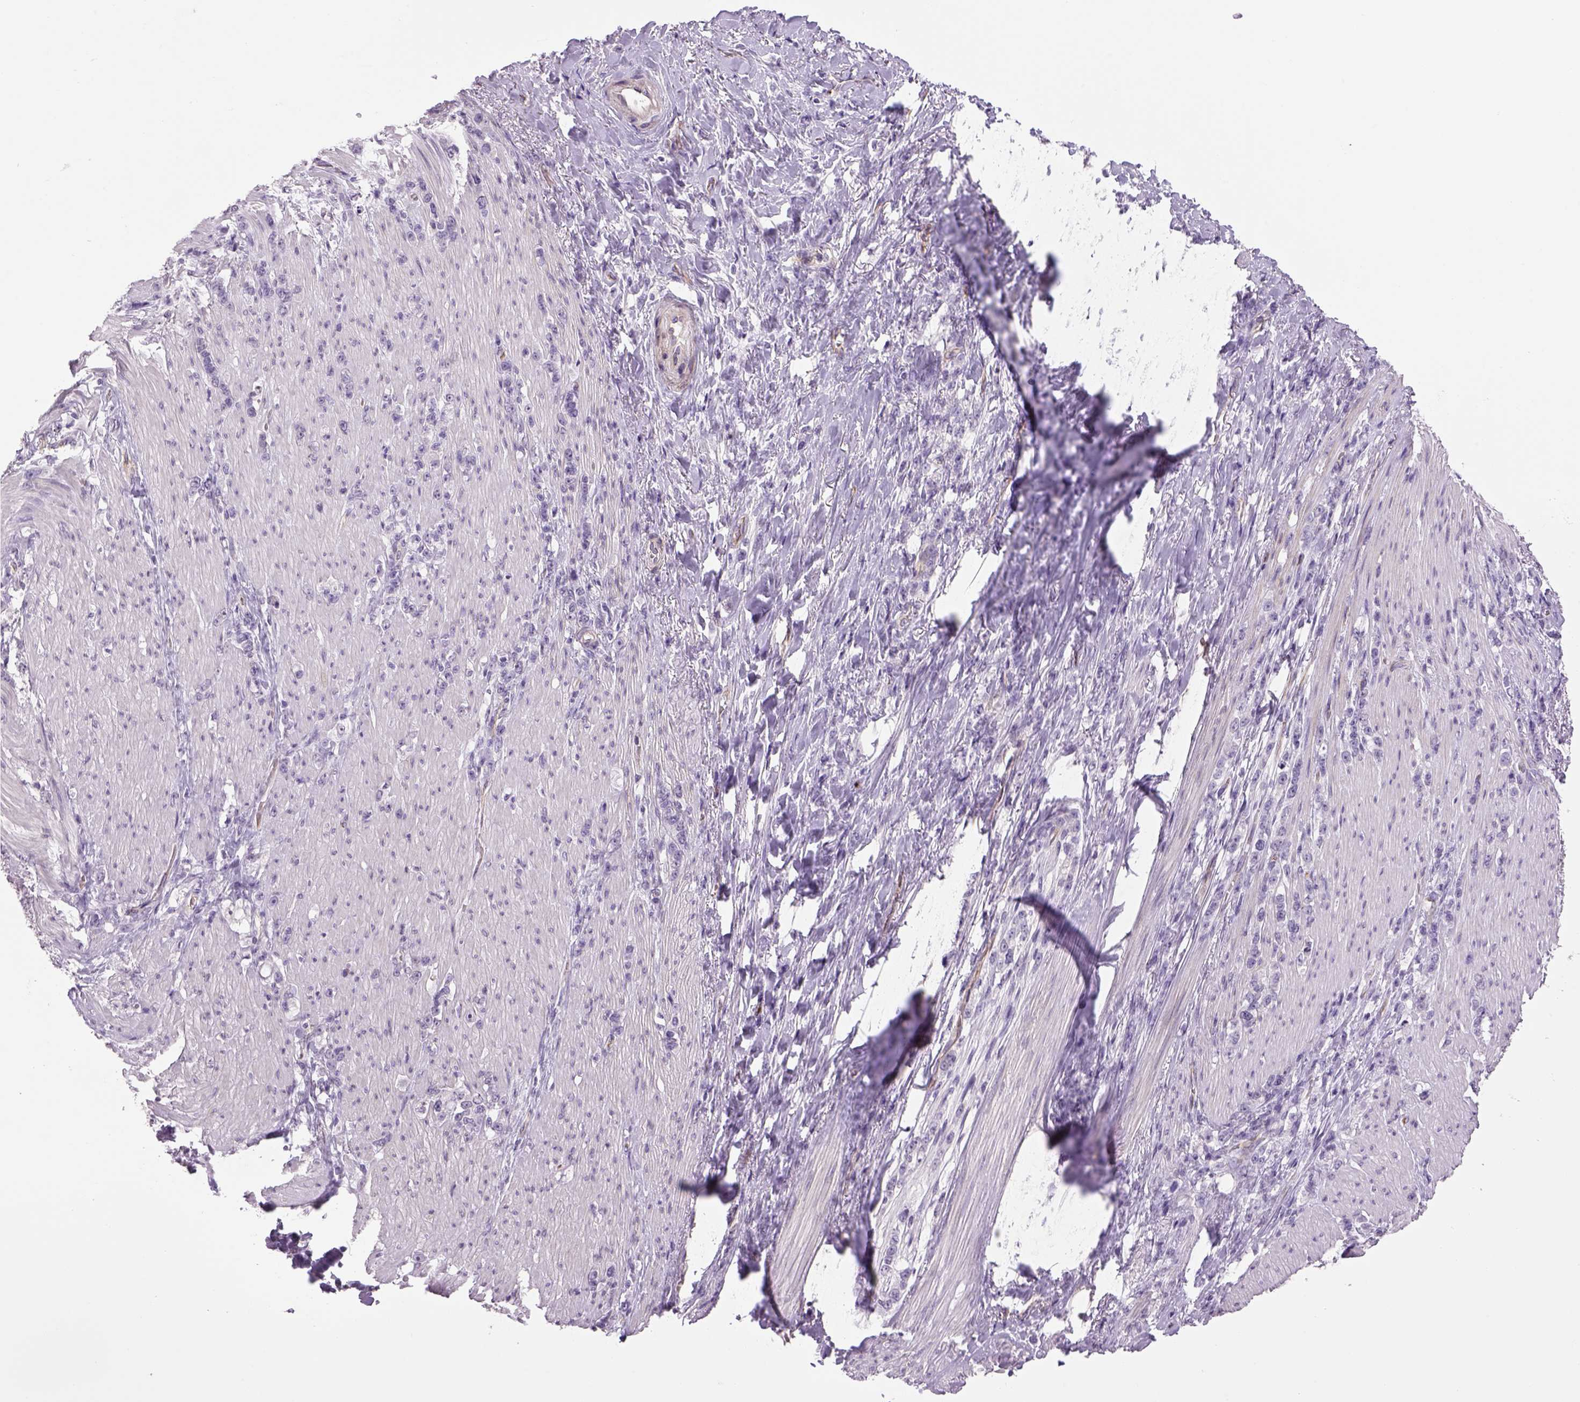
{"staining": {"intensity": "negative", "quantity": "none", "location": "none"}, "tissue": "stomach cancer", "cell_type": "Tumor cells", "image_type": "cancer", "snomed": [{"axis": "morphology", "description": "Adenocarcinoma, NOS"}, {"axis": "topography", "description": "Stomach, lower"}], "caption": "Protein analysis of stomach adenocarcinoma demonstrates no significant positivity in tumor cells. (Brightfield microscopy of DAB immunohistochemistry (IHC) at high magnification).", "gene": "PRRT1", "patient": {"sex": "male", "age": 88}}